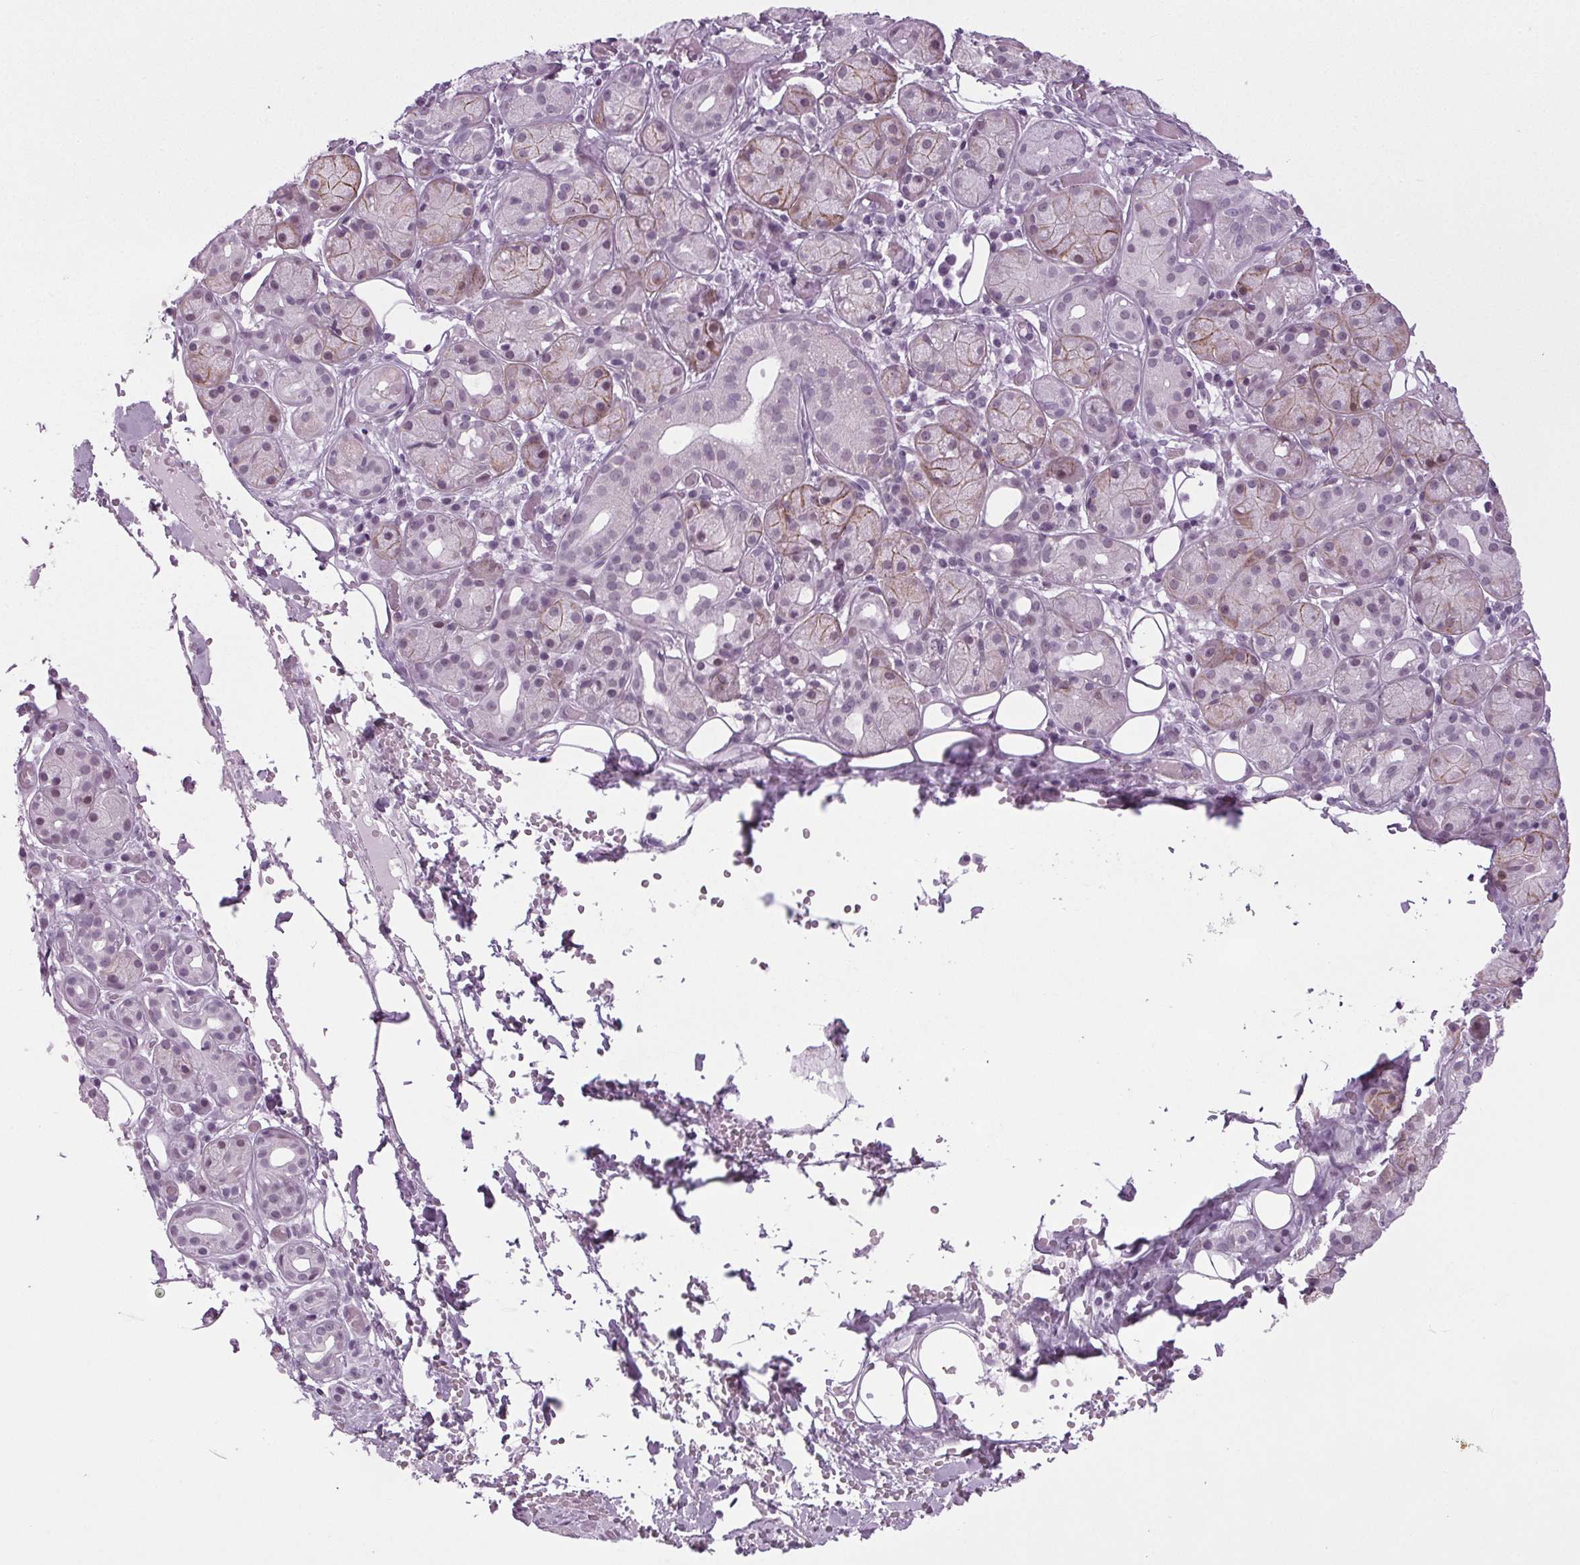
{"staining": {"intensity": "moderate", "quantity": "<25%", "location": "cytoplasmic/membranous"}, "tissue": "salivary gland", "cell_type": "Glandular cells", "image_type": "normal", "snomed": [{"axis": "morphology", "description": "Normal tissue, NOS"}, {"axis": "topography", "description": "Salivary gland"}, {"axis": "topography", "description": "Peripheral nerve tissue"}], "caption": "Protein staining of unremarkable salivary gland reveals moderate cytoplasmic/membranous staining in approximately <25% of glandular cells.", "gene": "IGF2BP1", "patient": {"sex": "male", "age": 71}}